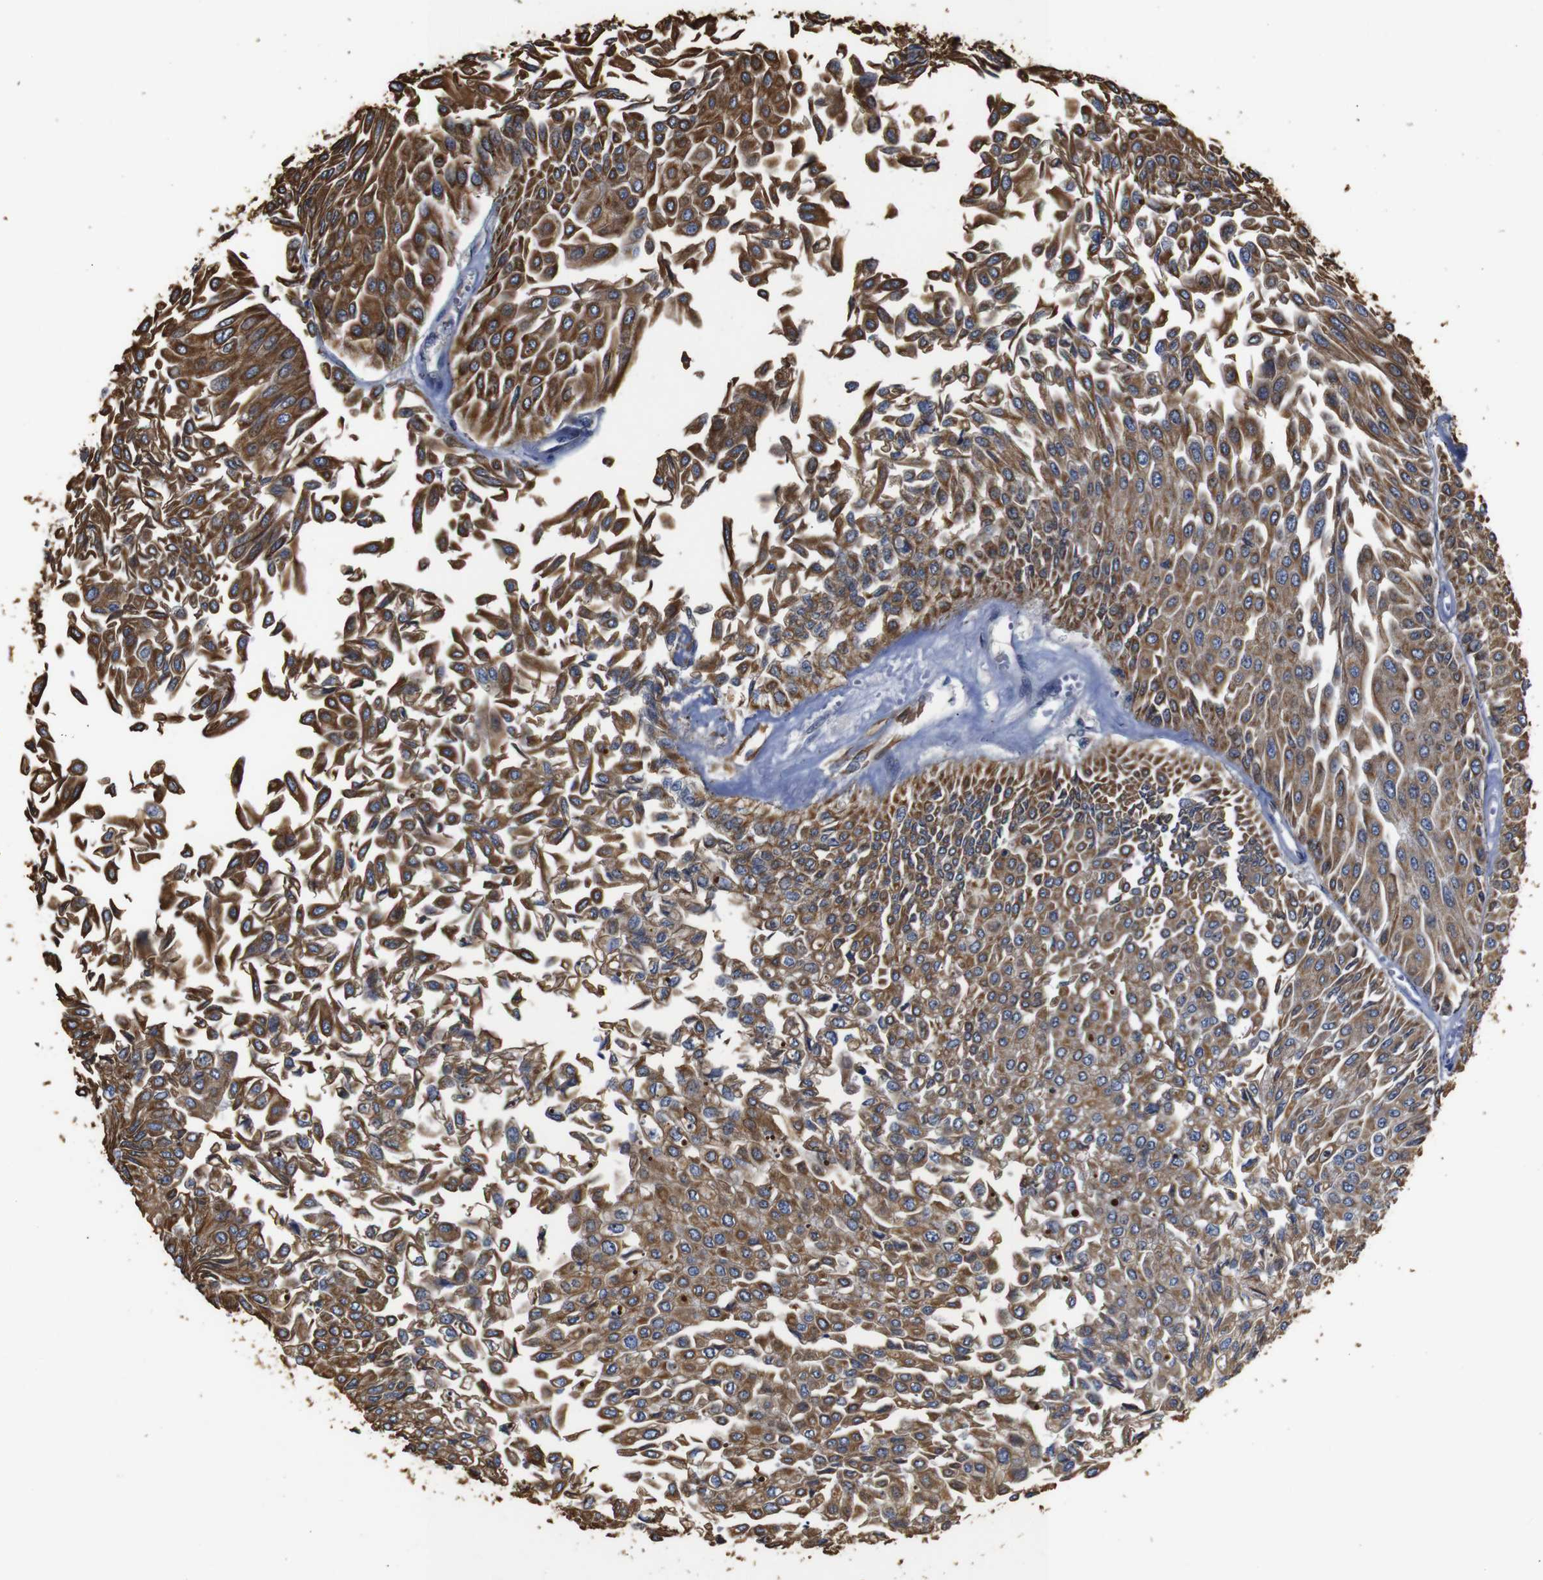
{"staining": {"intensity": "moderate", "quantity": ">75%", "location": "cytoplasmic/membranous"}, "tissue": "urothelial cancer", "cell_type": "Tumor cells", "image_type": "cancer", "snomed": [{"axis": "morphology", "description": "Urothelial carcinoma, Low grade"}, {"axis": "topography", "description": "Urinary bladder"}], "caption": "Tumor cells demonstrate moderate cytoplasmic/membranous staining in approximately >75% of cells in urothelial cancer. (IHC, brightfield microscopy, high magnification).", "gene": "BRWD3", "patient": {"sex": "male", "age": 67}}